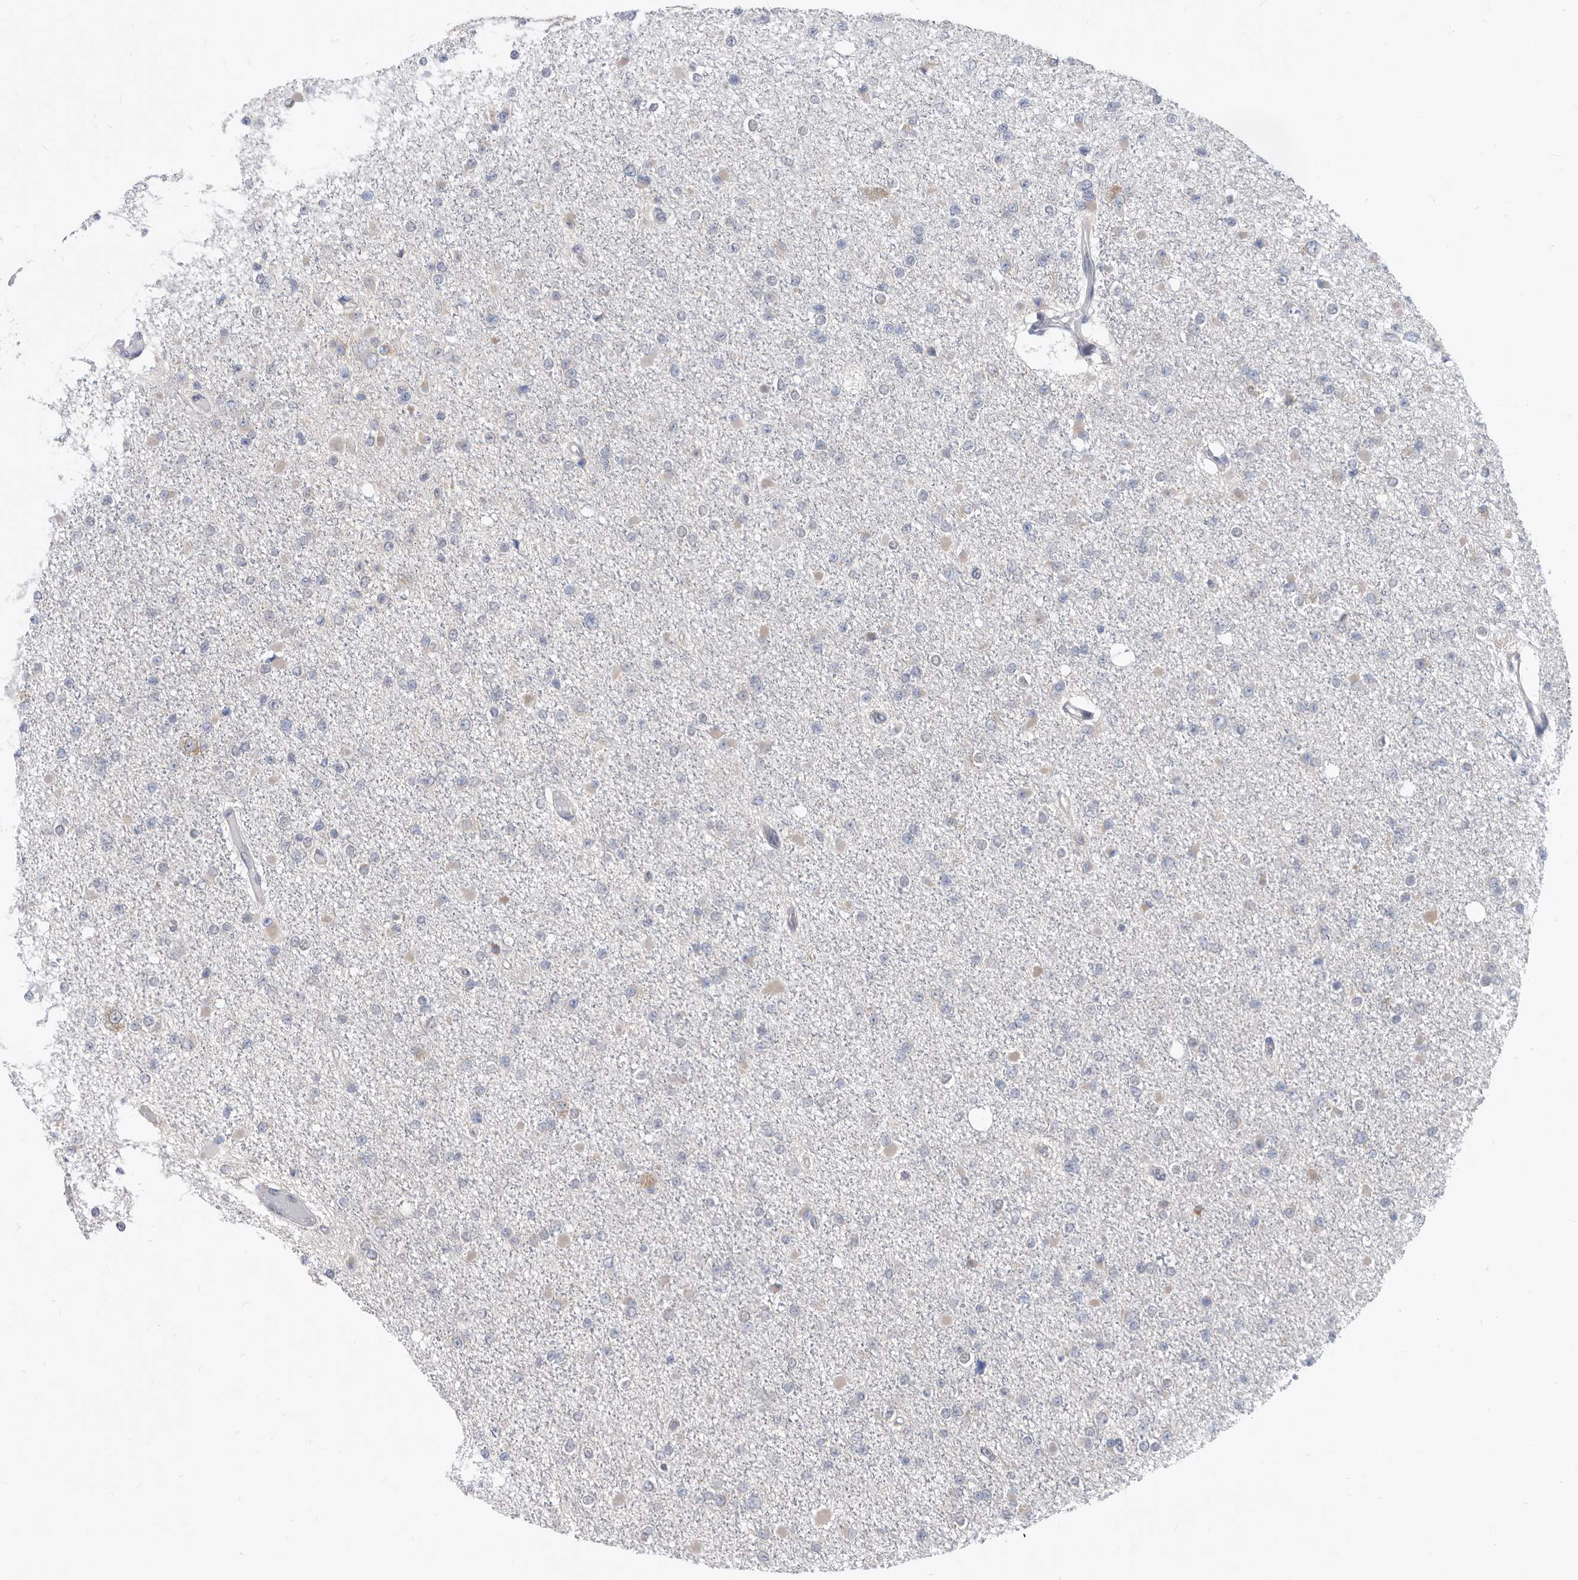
{"staining": {"intensity": "negative", "quantity": "none", "location": "none"}, "tissue": "glioma", "cell_type": "Tumor cells", "image_type": "cancer", "snomed": [{"axis": "morphology", "description": "Glioma, malignant, Low grade"}, {"axis": "topography", "description": "Brain"}], "caption": "Tumor cells are negative for protein expression in human glioma.", "gene": "CCT4", "patient": {"sex": "female", "age": 22}}